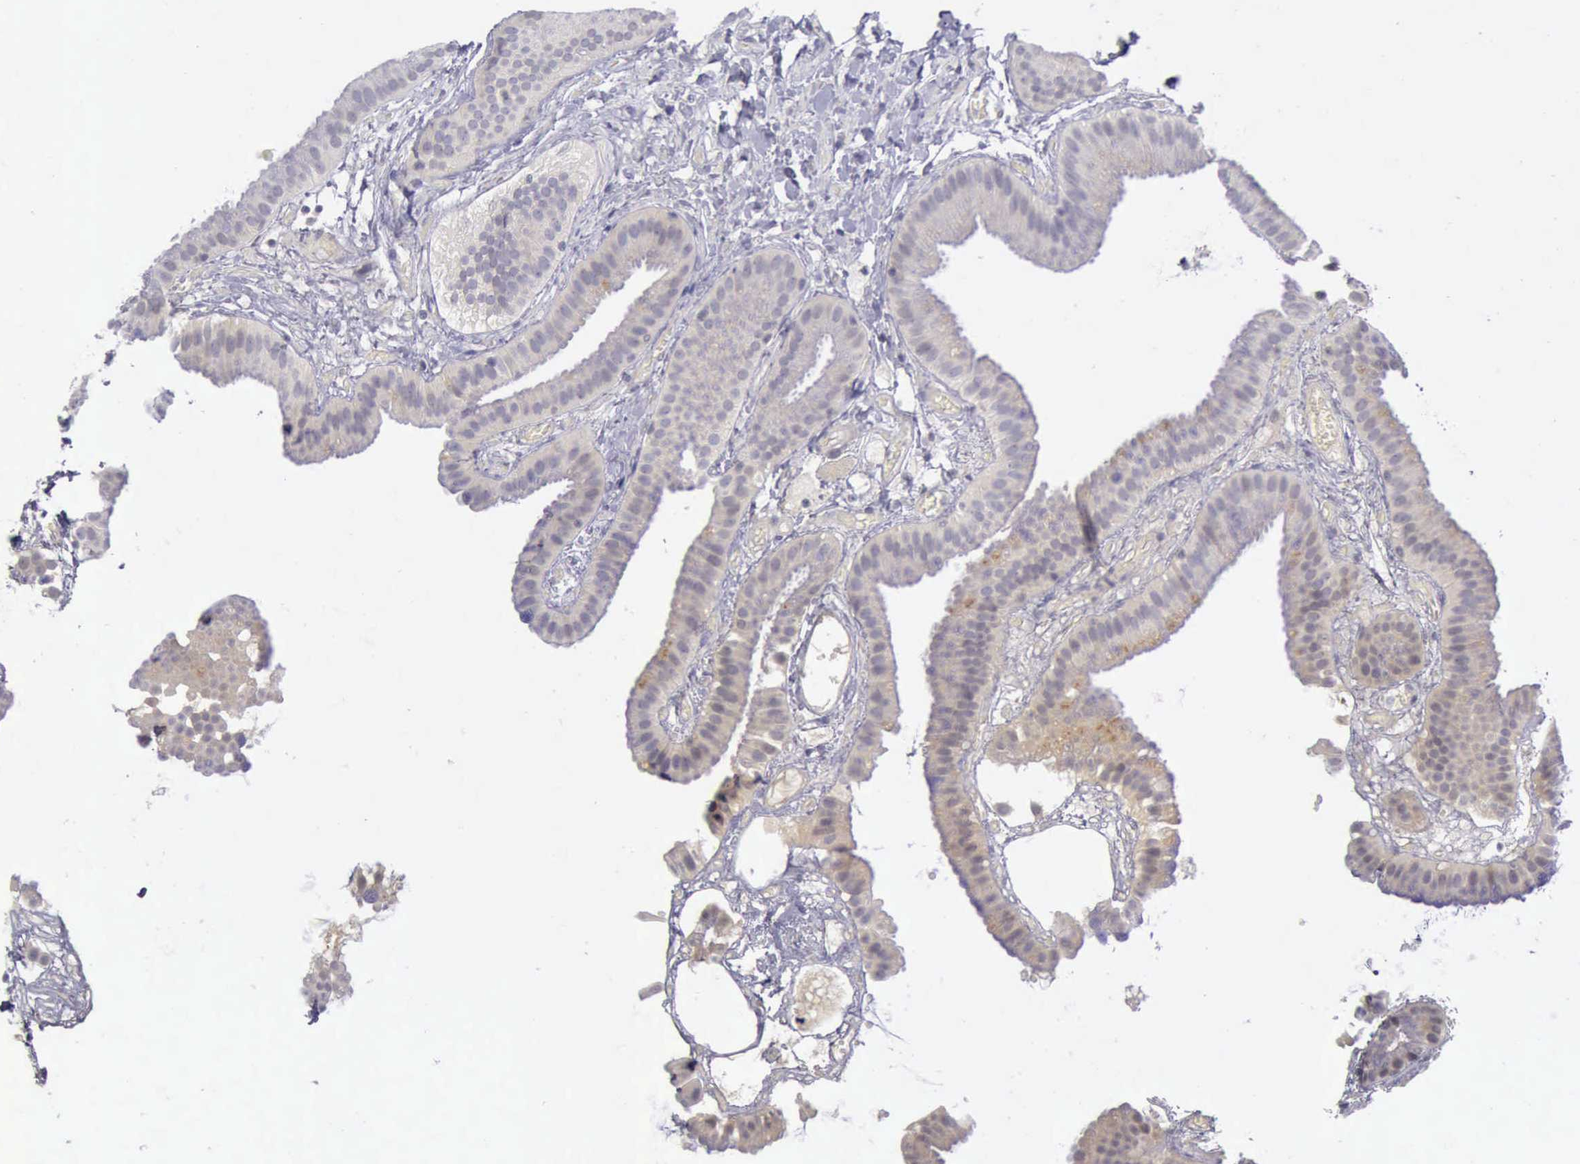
{"staining": {"intensity": "negative", "quantity": "none", "location": "none"}, "tissue": "gallbladder", "cell_type": "Glandular cells", "image_type": "normal", "snomed": [{"axis": "morphology", "description": "Normal tissue, NOS"}, {"axis": "topography", "description": "Gallbladder"}], "caption": "IHC micrograph of benign gallbladder: human gallbladder stained with DAB shows no significant protein positivity in glandular cells.", "gene": "ARNT2", "patient": {"sex": "female", "age": 63}}